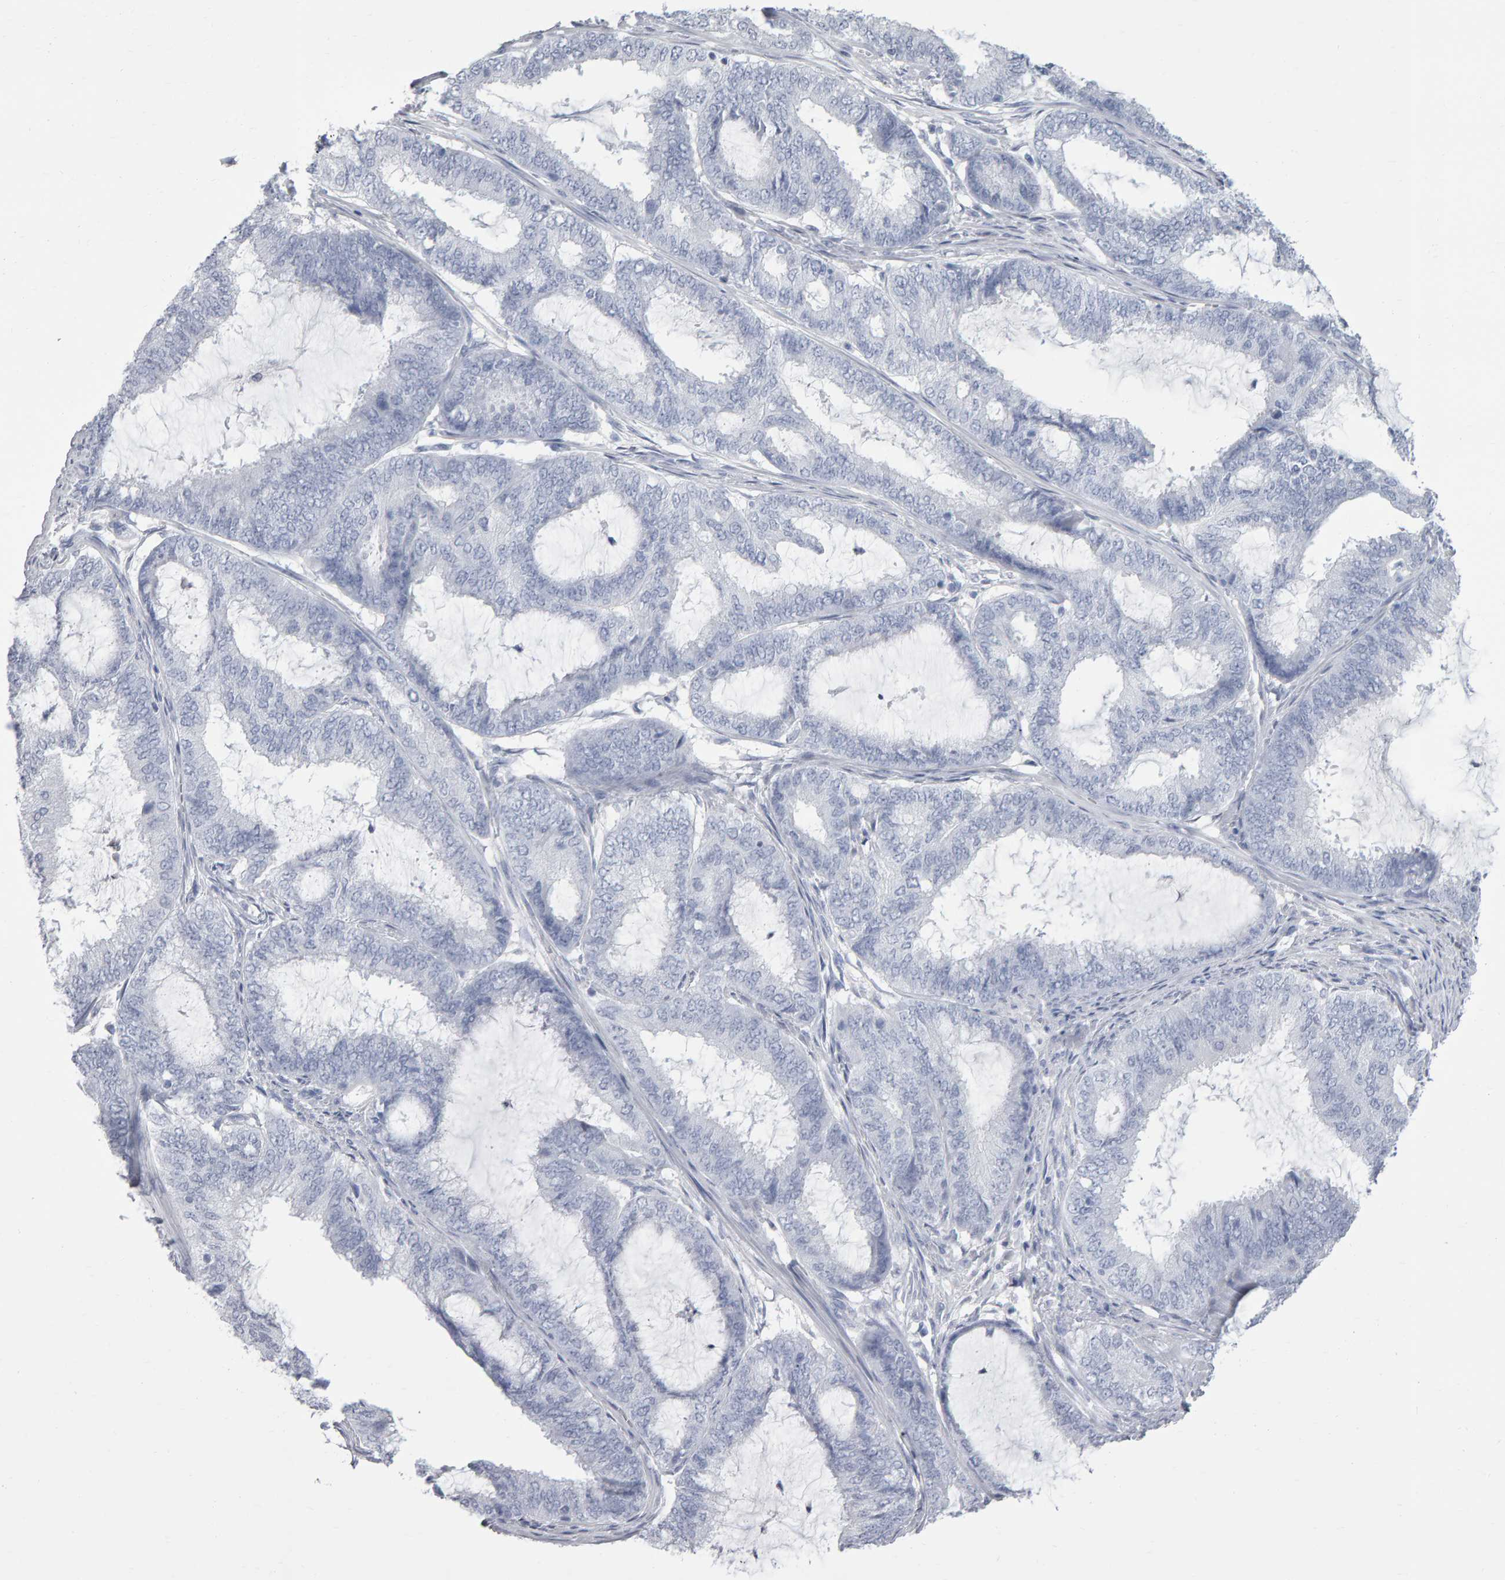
{"staining": {"intensity": "negative", "quantity": "none", "location": "none"}, "tissue": "endometrial cancer", "cell_type": "Tumor cells", "image_type": "cancer", "snomed": [{"axis": "morphology", "description": "Adenocarcinoma, NOS"}, {"axis": "topography", "description": "Endometrium"}], "caption": "Image shows no significant protein expression in tumor cells of adenocarcinoma (endometrial).", "gene": "NCDN", "patient": {"sex": "female", "age": 51}}